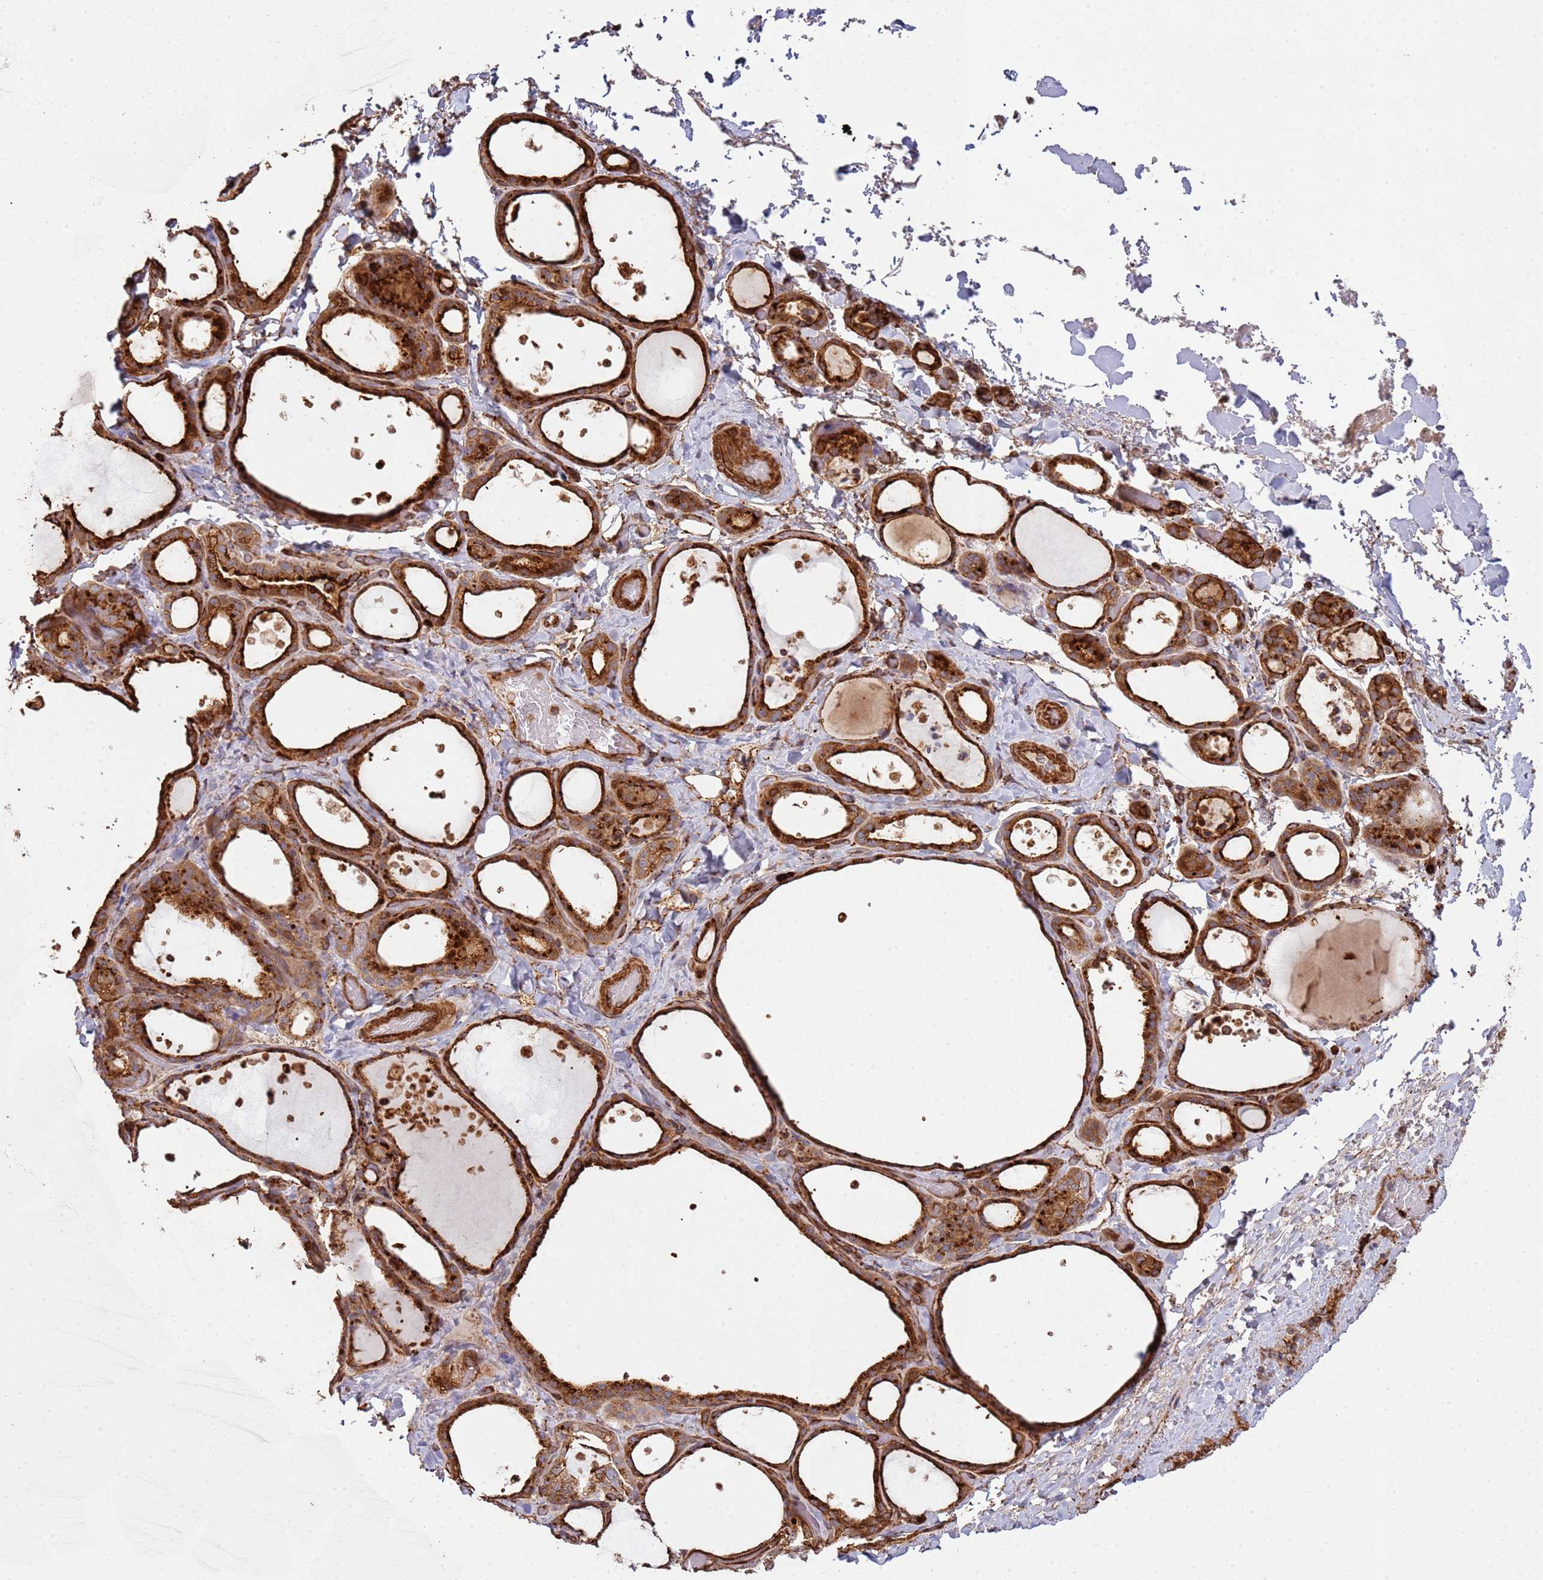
{"staining": {"intensity": "strong", "quantity": ">75%", "location": "cytoplasmic/membranous"}, "tissue": "thyroid gland", "cell_type": "Glandular cells", "image_type": "normal", "snomed": [{"axis": "morphology", "description": "Normal tissue, NOS"}, {"axis": "topography", "description": "Thyroid gland"}], "caption": "Immunohistochemistry histopathology image of benign thyroid gland: human thyroid gland stained using immunohistochemistry displays high levels of strong protein expression localized specifically in the cytoplasmic/membranous of glandular cells, appearing as a cytoplasmic/membranous brown color.", "gene": "NDUFAF4", "patient": {"sex": "female", "age": 44}}